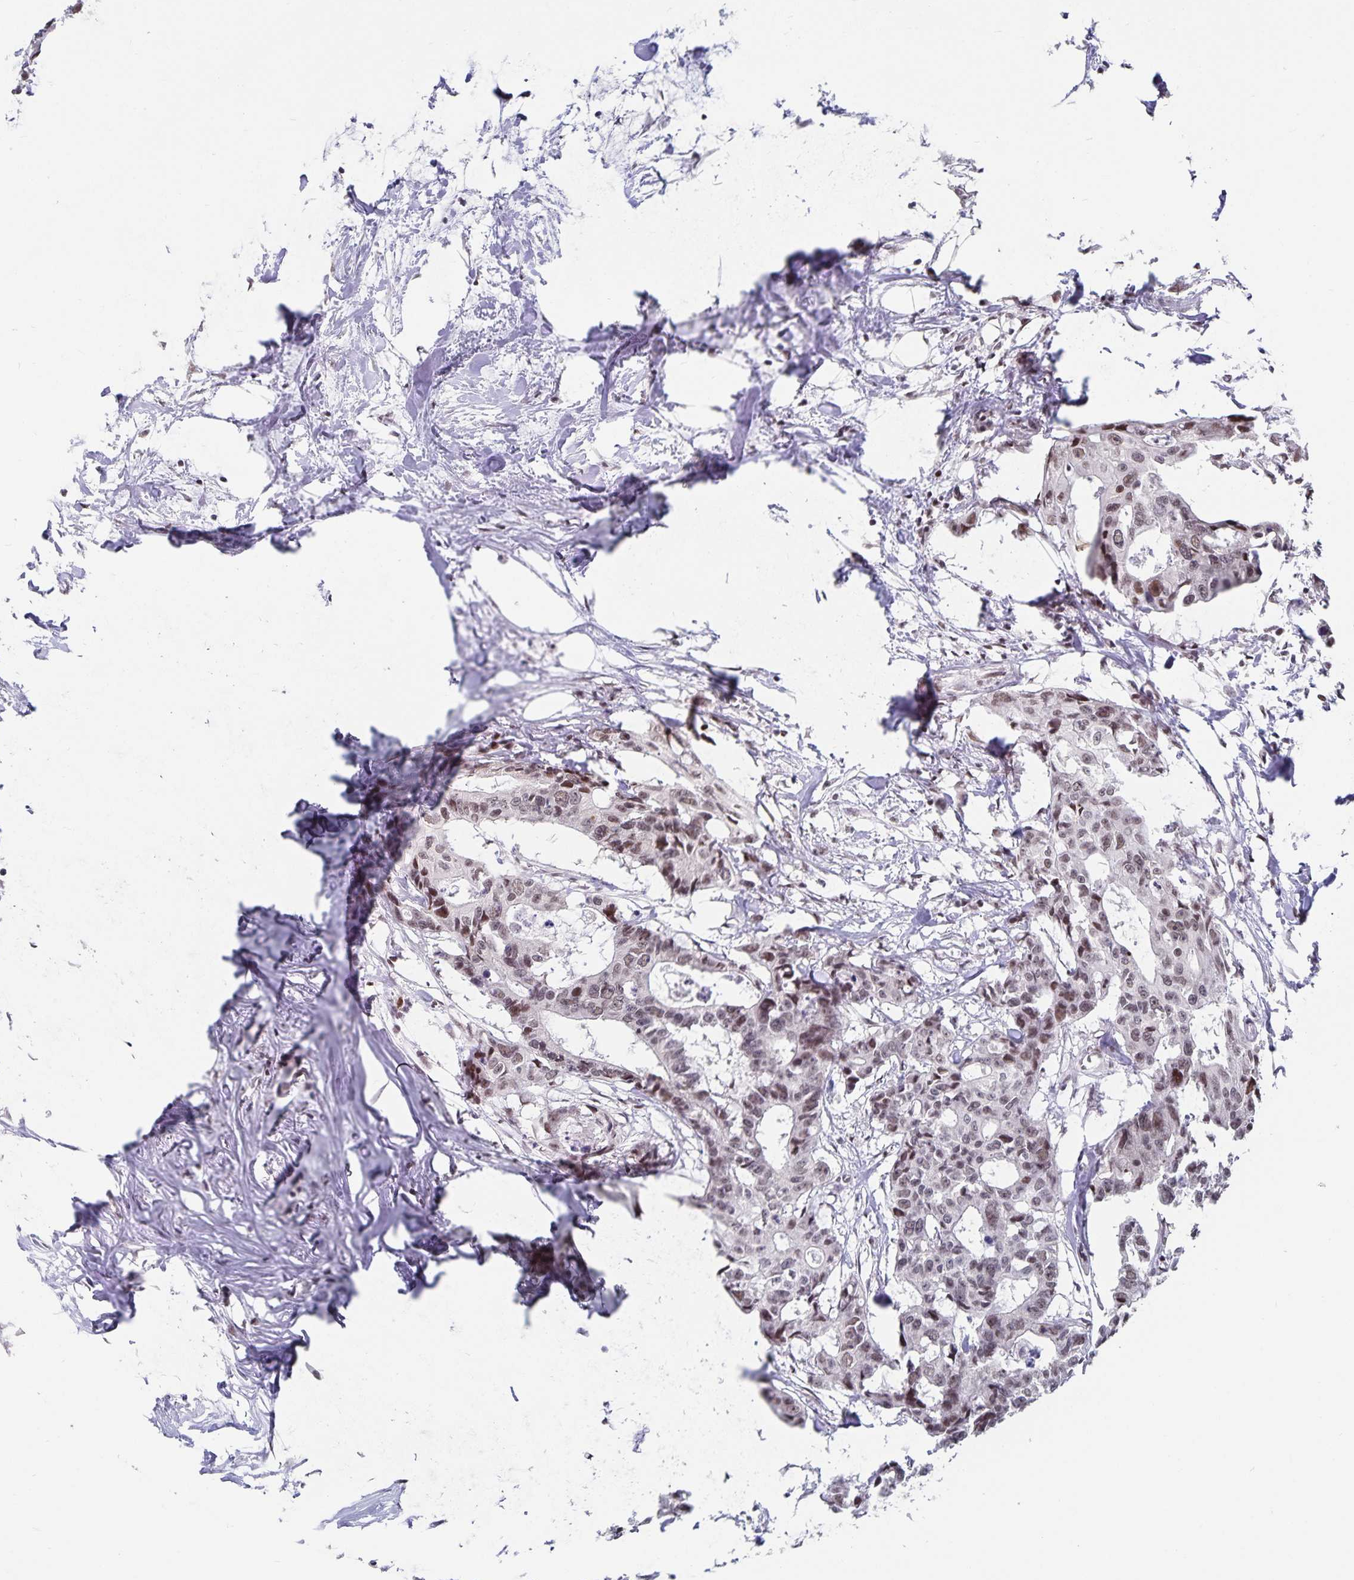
{"staining": {"intensity": "moderate", "quantity": ">75%", "location": "nuclear"}, "tissue": "colorectal cancer", "cell_type": "Tumor cells", "image_type": "cancer", "snomed": [{"axis": "morphology", "description": "Adenocarcinoma, NOS"}, {"axis": "topography", "description": "Rectum"}], "caption": "Human adenocarcinoma (colorectal) stained with a protein marker exhibits moderate staining in tumor cells.", "gene": "PBX2", "patient": {"sex": "male", "age": 57}}